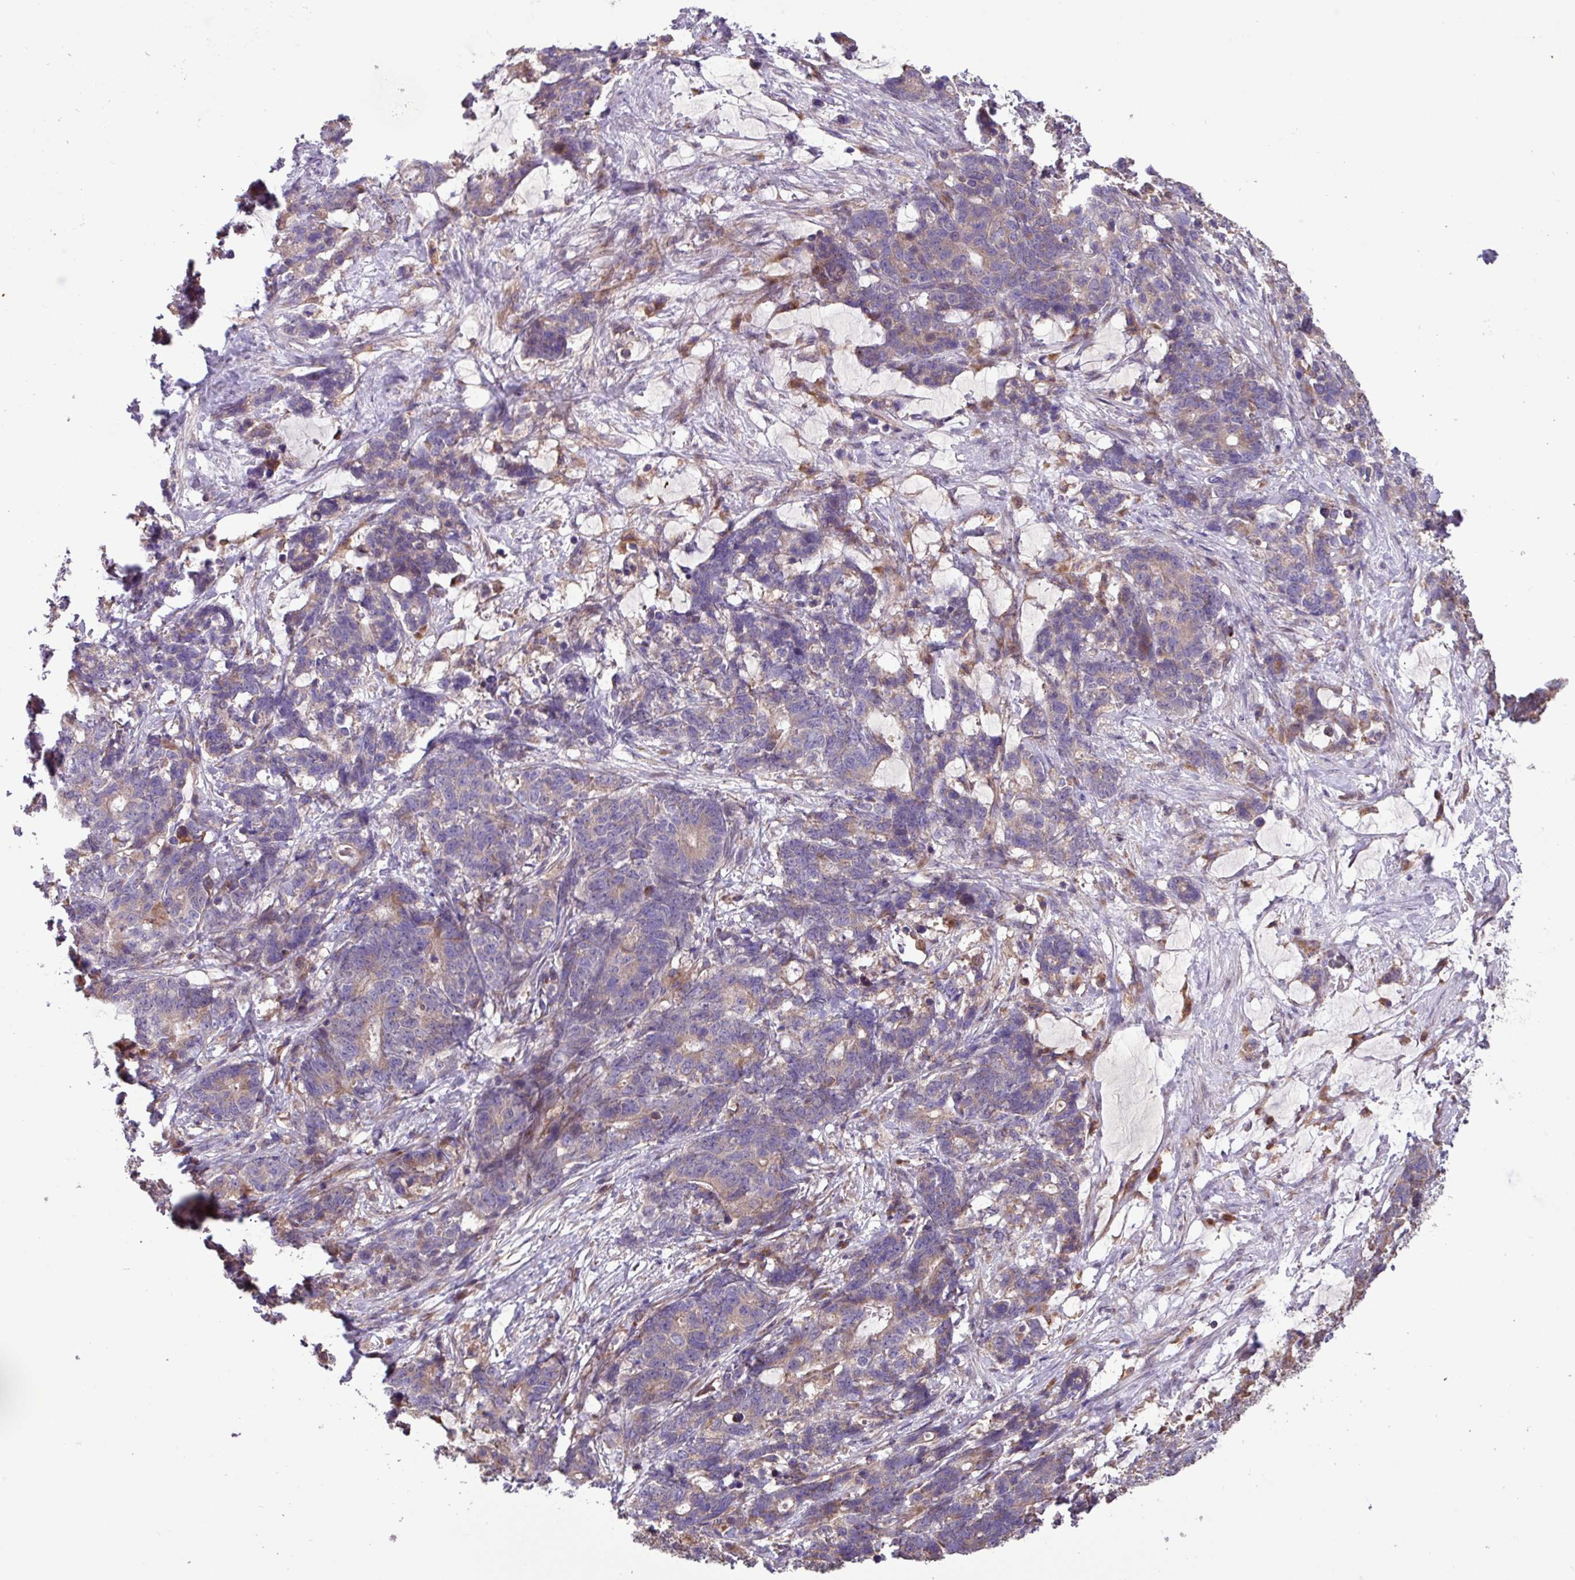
{"staining": {"intensity": "weak", "quantity": "<25%", "location": "cytoplasmic/membranous"}, "tissue": "stomach cancer", "cell_type": "Tumor cells", "image_type": "cancer", "snomed": [{"axis": "morphology", "description": "Normal tissue, NOS"}, {"axis": "morphology", "description": "Adenocarcinoma, NOS"}, {"axis": "topography", "description": "Stomach"}], "caption": "DAB (3,3'-diaminobenzidine) immunohistochemical staining of human stomach adenocarcinoma shows no significant expression in tumor cells.", "gene": "PTPRQ", "patient": {"sex": "female", "age": 64}}